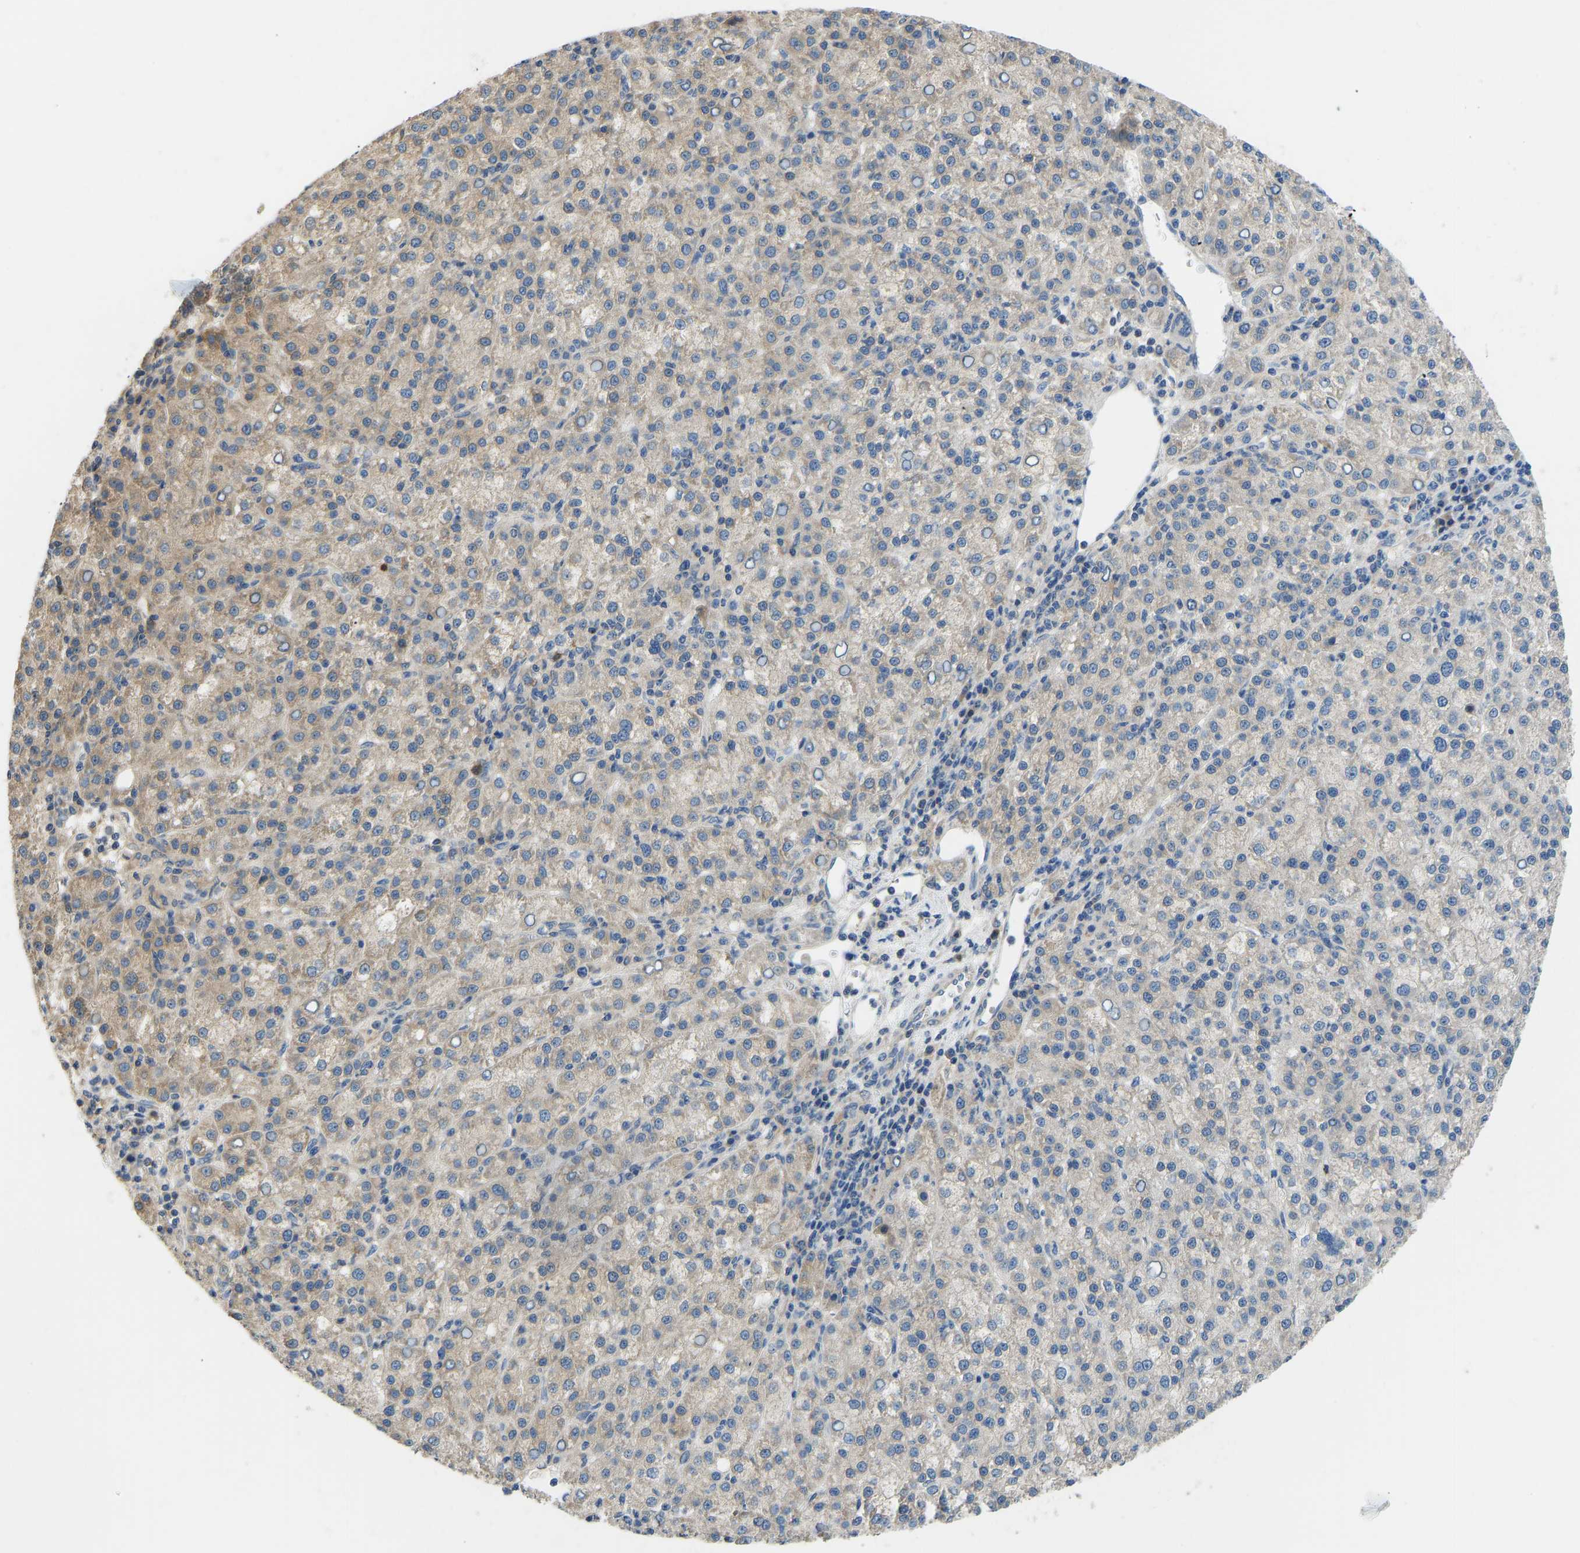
{"staining": {"intensity": "weak", "quantity": "<25%", "location": "cytoplasmic/membranous"}, "tissue": "liver cancer", "cell_type": "Tumor cells", "image_type": "cancer", "snomed": [{"axis": "morphology", "description": "Carcinoma, Hepatocellular, NOS"}, {"axis": "topography", "description": "Liver"}], "caption": "Immunohistochemistry (IHC) image of liver cancer (hepatocellular carcinoma) stained for a protein (brown), which demonstrates no staining in tumor cells. (DAB (3,3'-diaminobenzidine) immunohistochemistry with hematoxylin counter stain).", "gene": "RBP1", "patient": {"sex": "female", "age": 58}}